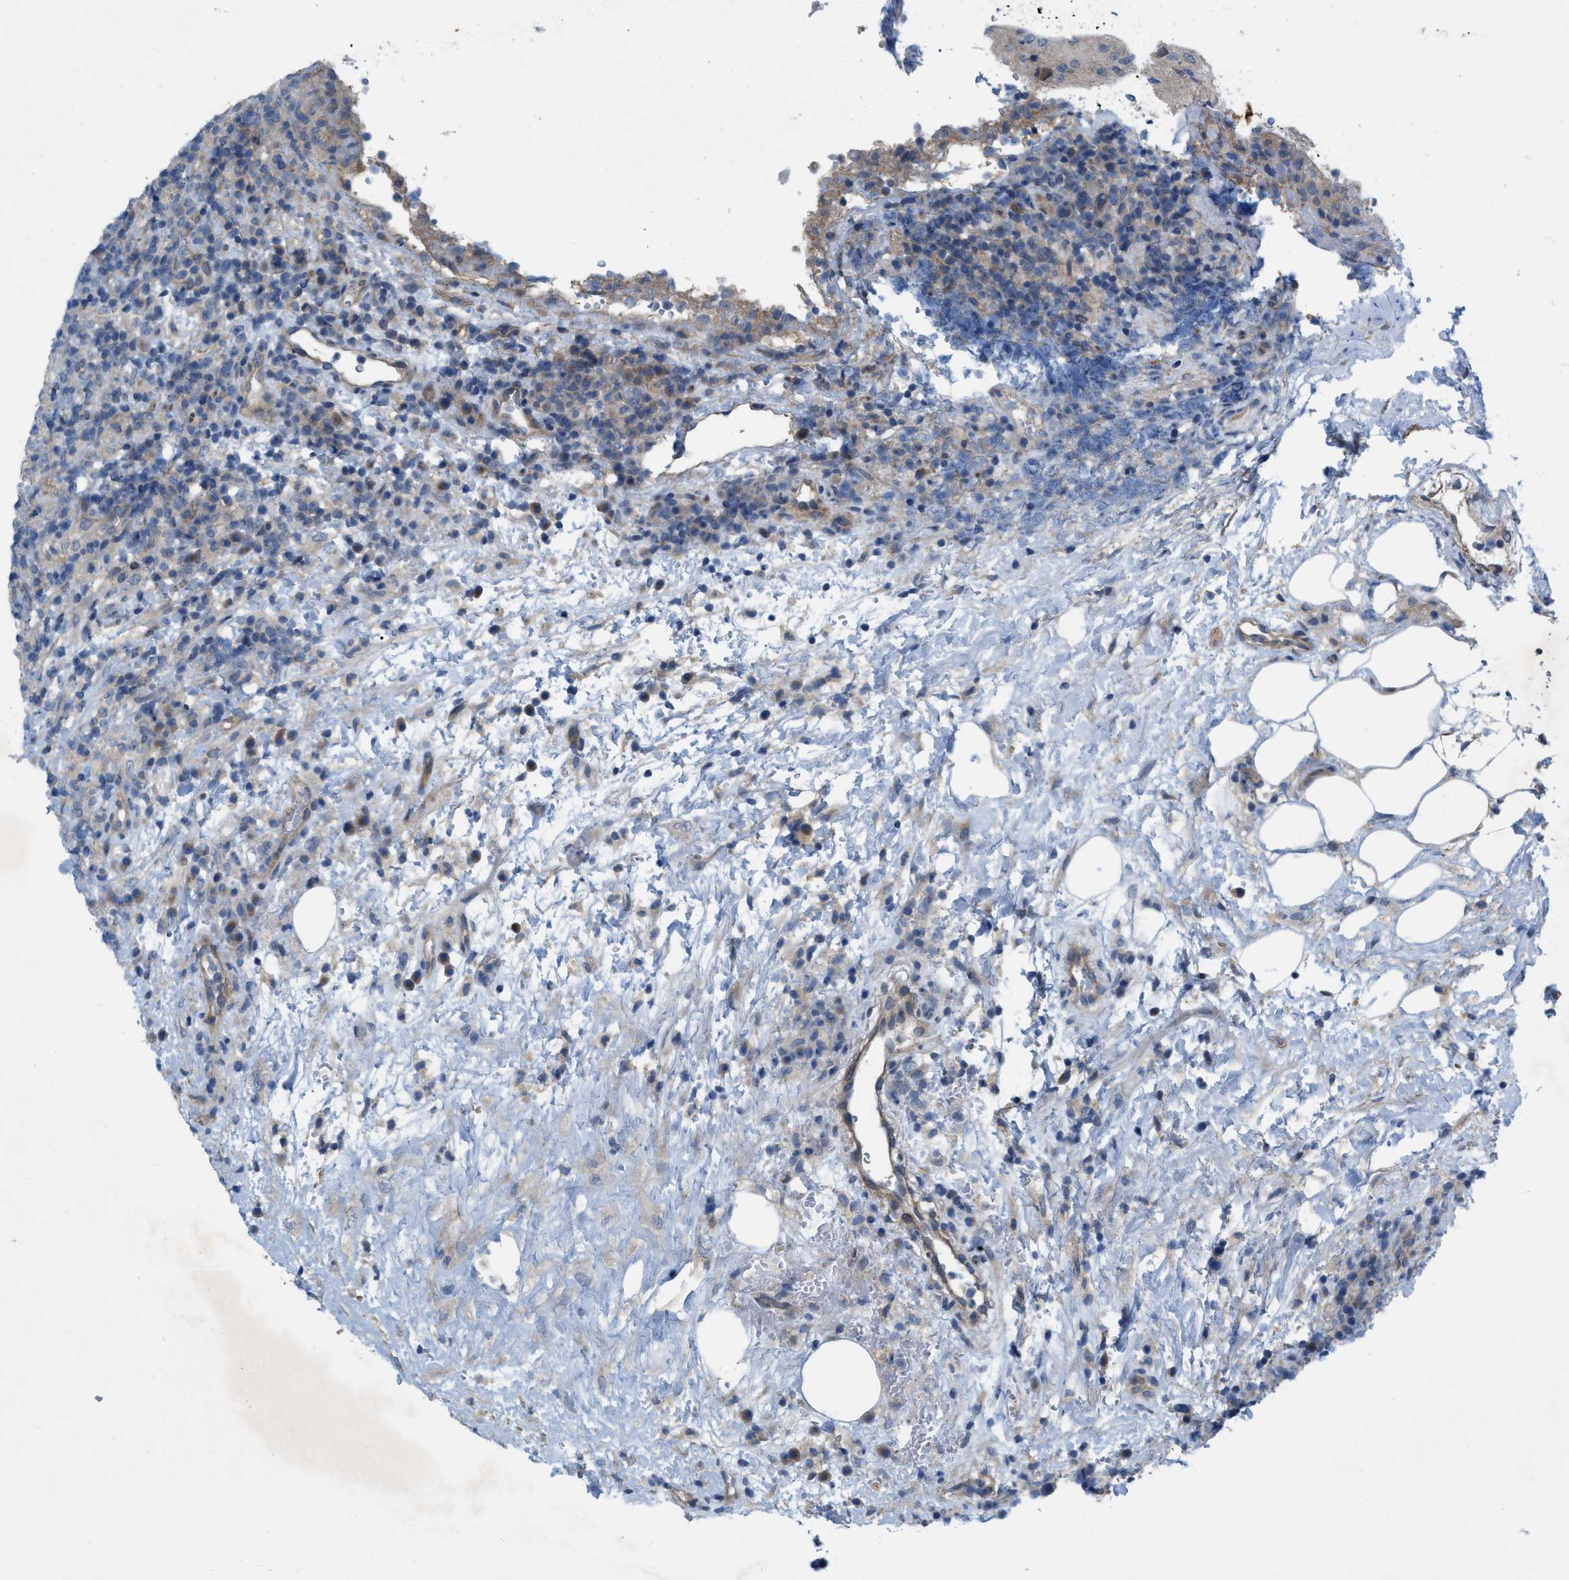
{"staining": {"intensity": "negative", "quantity": "none", "location": "none"}, "tissue": "lymphoma", "cell_type": "Tumor cells", "image_type": "cancer", "snomed": [{"axis": "morphology", "description": "Malignant lymphoma, non-Hodgkin's type, High grade"}, {"axis": "topography", "description": "Lymph node"}], "caption": "The immunohistochemistry (IHC) image has no significant staining in tumor cells of lymphoma tissue. Nuclei are stained in blue.", "gene": "NDEL1", "patient": {"sex": "female", "age": 76}}